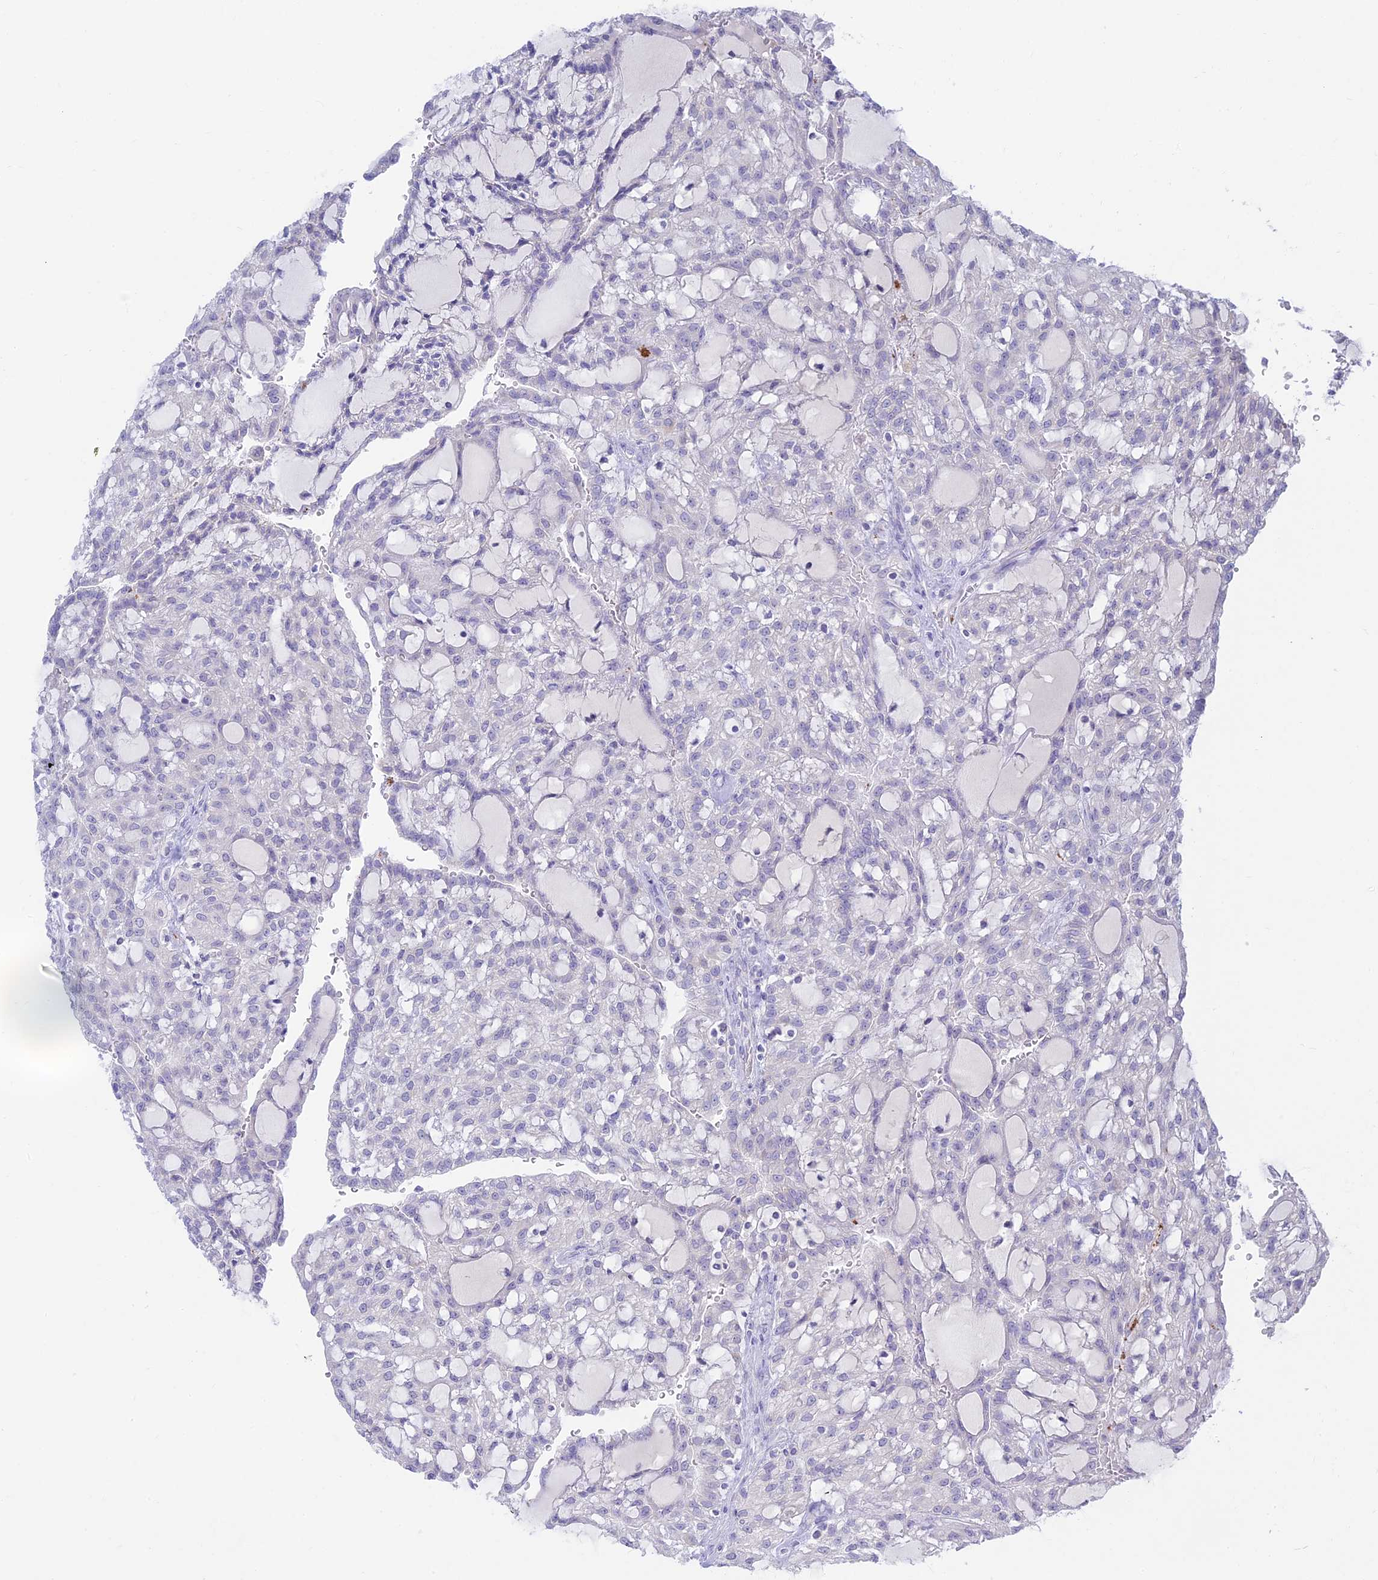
{"staining": {"intensity": "negative", "quantity": "none", "location": "none"}, "tissue": "renal cancer", "cell_type": "Tumor cells", "image_type": "cancer", "snomed": [{"axis": "morphology", "description": "Adenocarcinoma, NOS"}, {"axis": "topography", "description": "Kidney"}], "caption": "Tumor cells are negative for protein expression in human adenocarcinoma (renal).", "gene": "TMEM40", "patient": {"sex": "male", "age": 63}}